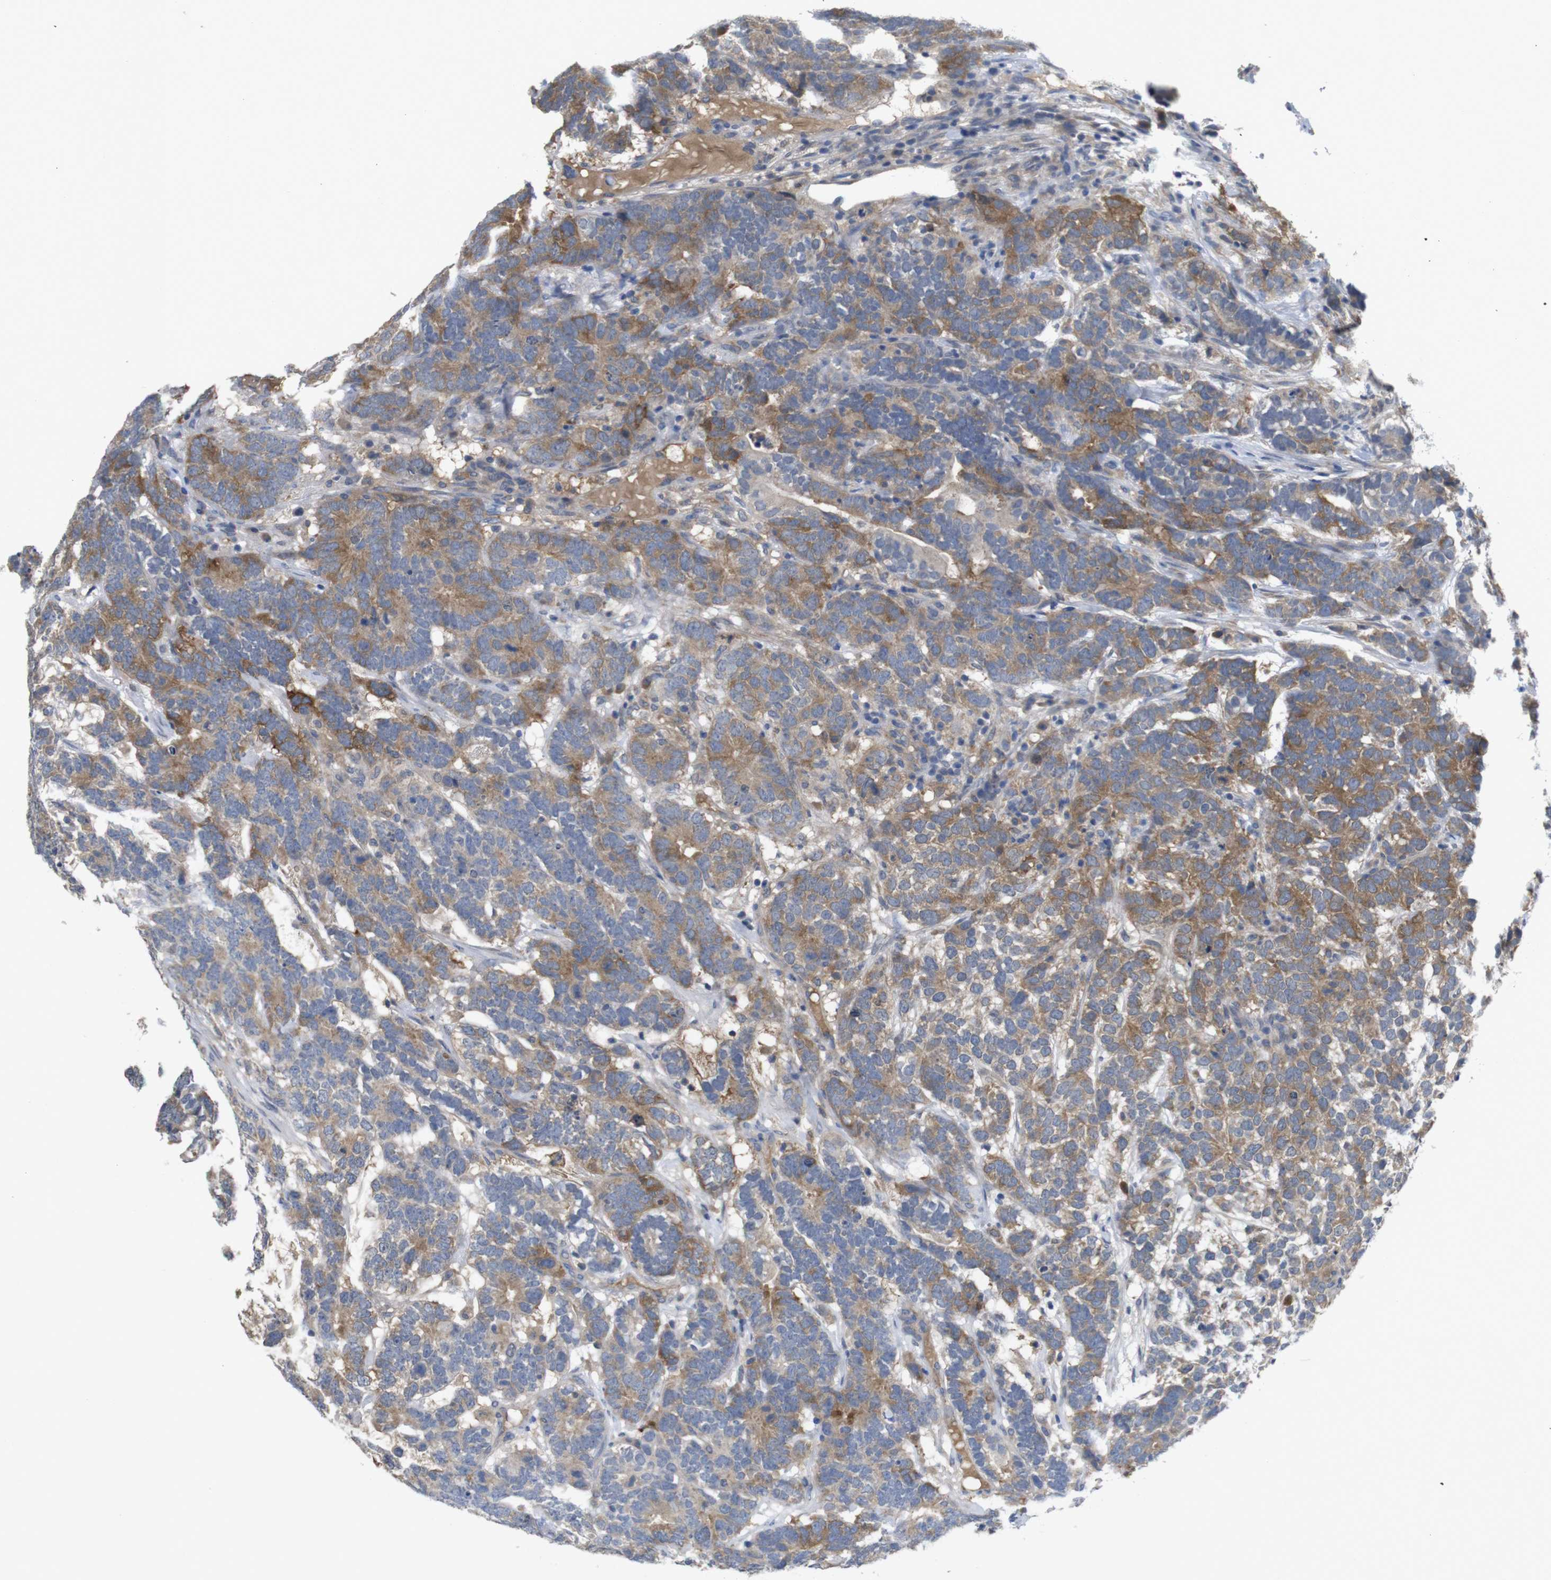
{"staining": {"intensity": "moderate", "quantity": ">75%", "location": "cytoplasmic/membranous"}, "tissue": "testis cancer", "cell_type": "Tumor cells", "image_type": "cancer", "snomed": [{"axis": "morphology", "description": "Carcinoma, Embryonal, NOS"}, {"axis": "topography", "description": "Testis"}], "caption": "Immunohistochemical staining of human testis cancer (embryonal carcinoma) demonstrates medium levels of moderate cytoplasmic/membranous expression in about >75% of tumor cells.", "gene": "BCAR3", "patient": {"sex": "male", "age": 26}}